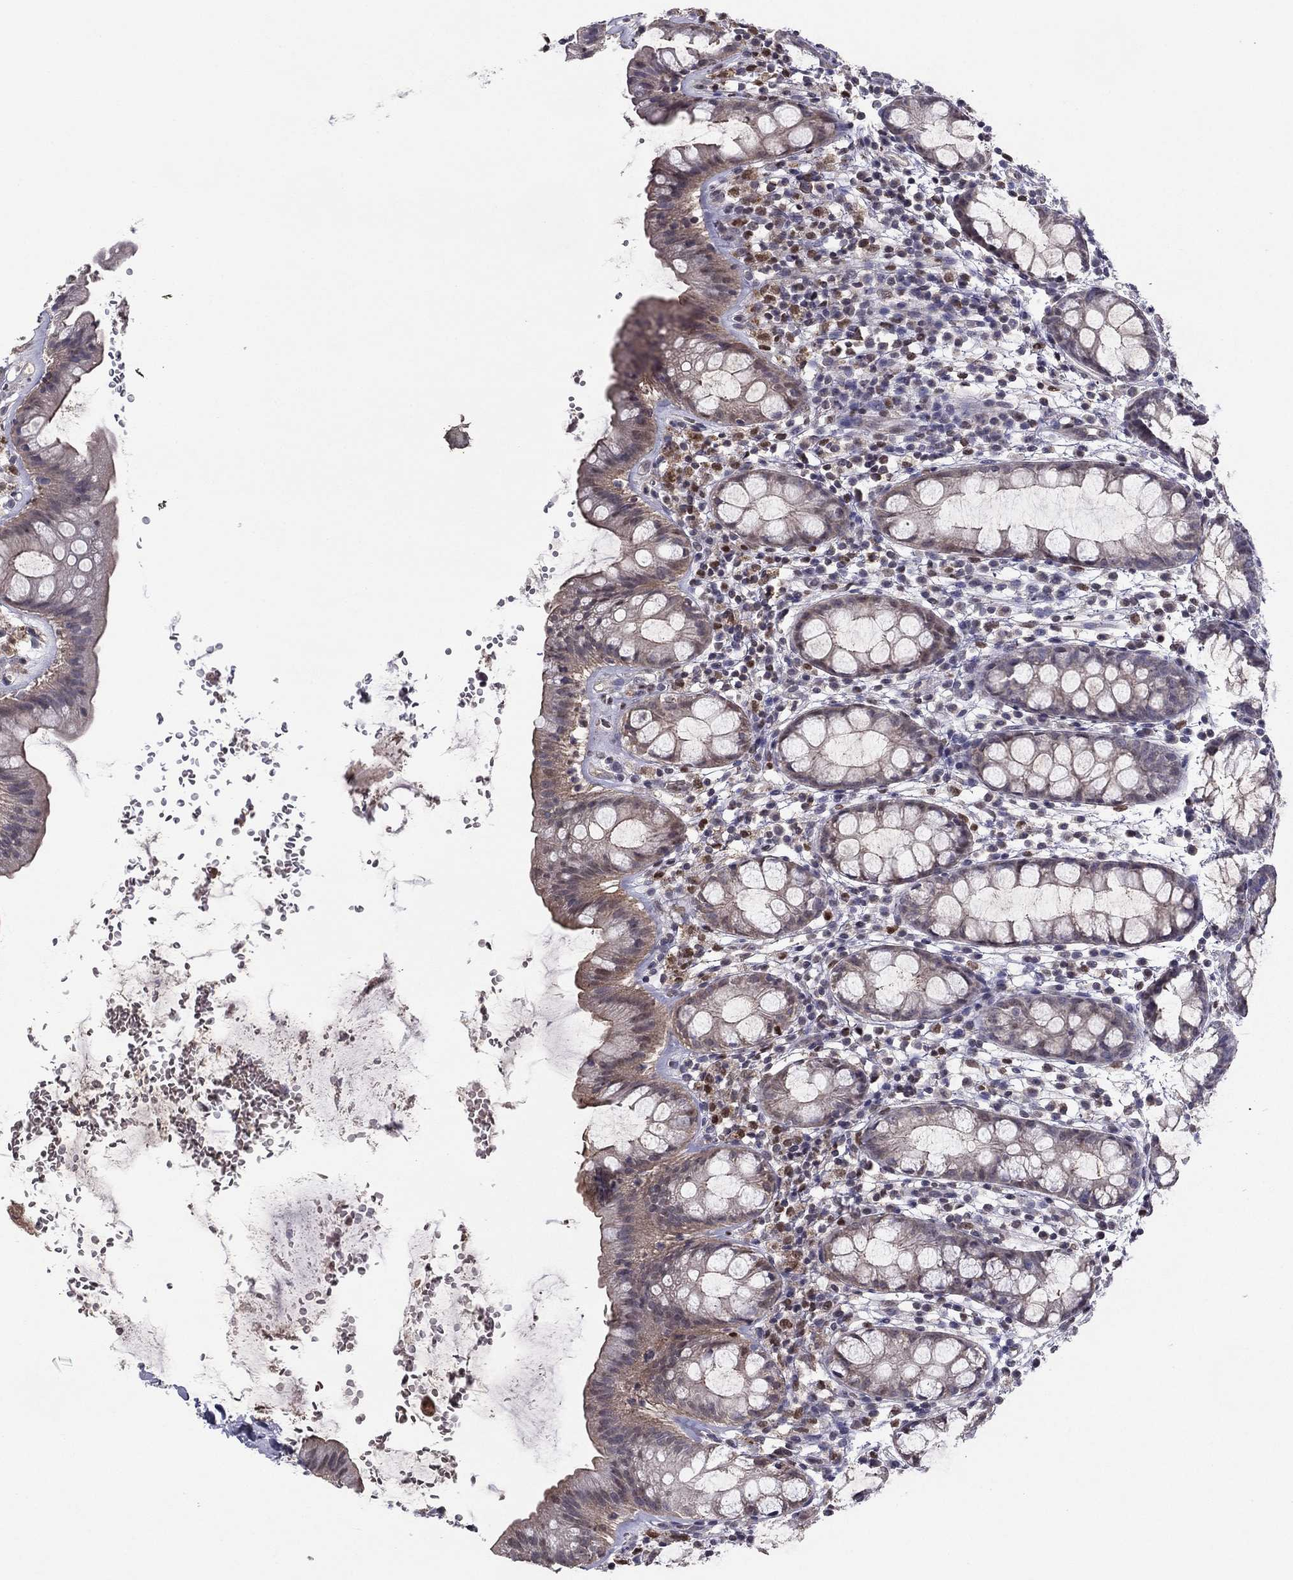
{"staining": {"intensity": "weak", "quantity": "<25%", "location": "cytoplasmic/membranous"}, "tissue": "rectum", "cell_type": "Glandular cells", "image_type": "normal", "snomed": [{"axis": "morphology", "description": "Normal tissue, NOS"}, {"axis": "topography", "description": "Rectum"}], "caption": "DAB (3,3'-diaminobenzidine) immunohistochemical staining of benign human rectum displays no significant expression in glandular cells. The staining is performed using DAB brown chromogen with nuclei counter-stained in using hematoxylin.", "gene": "HCN1", "patient": {"sex": "male", "age": 57}}